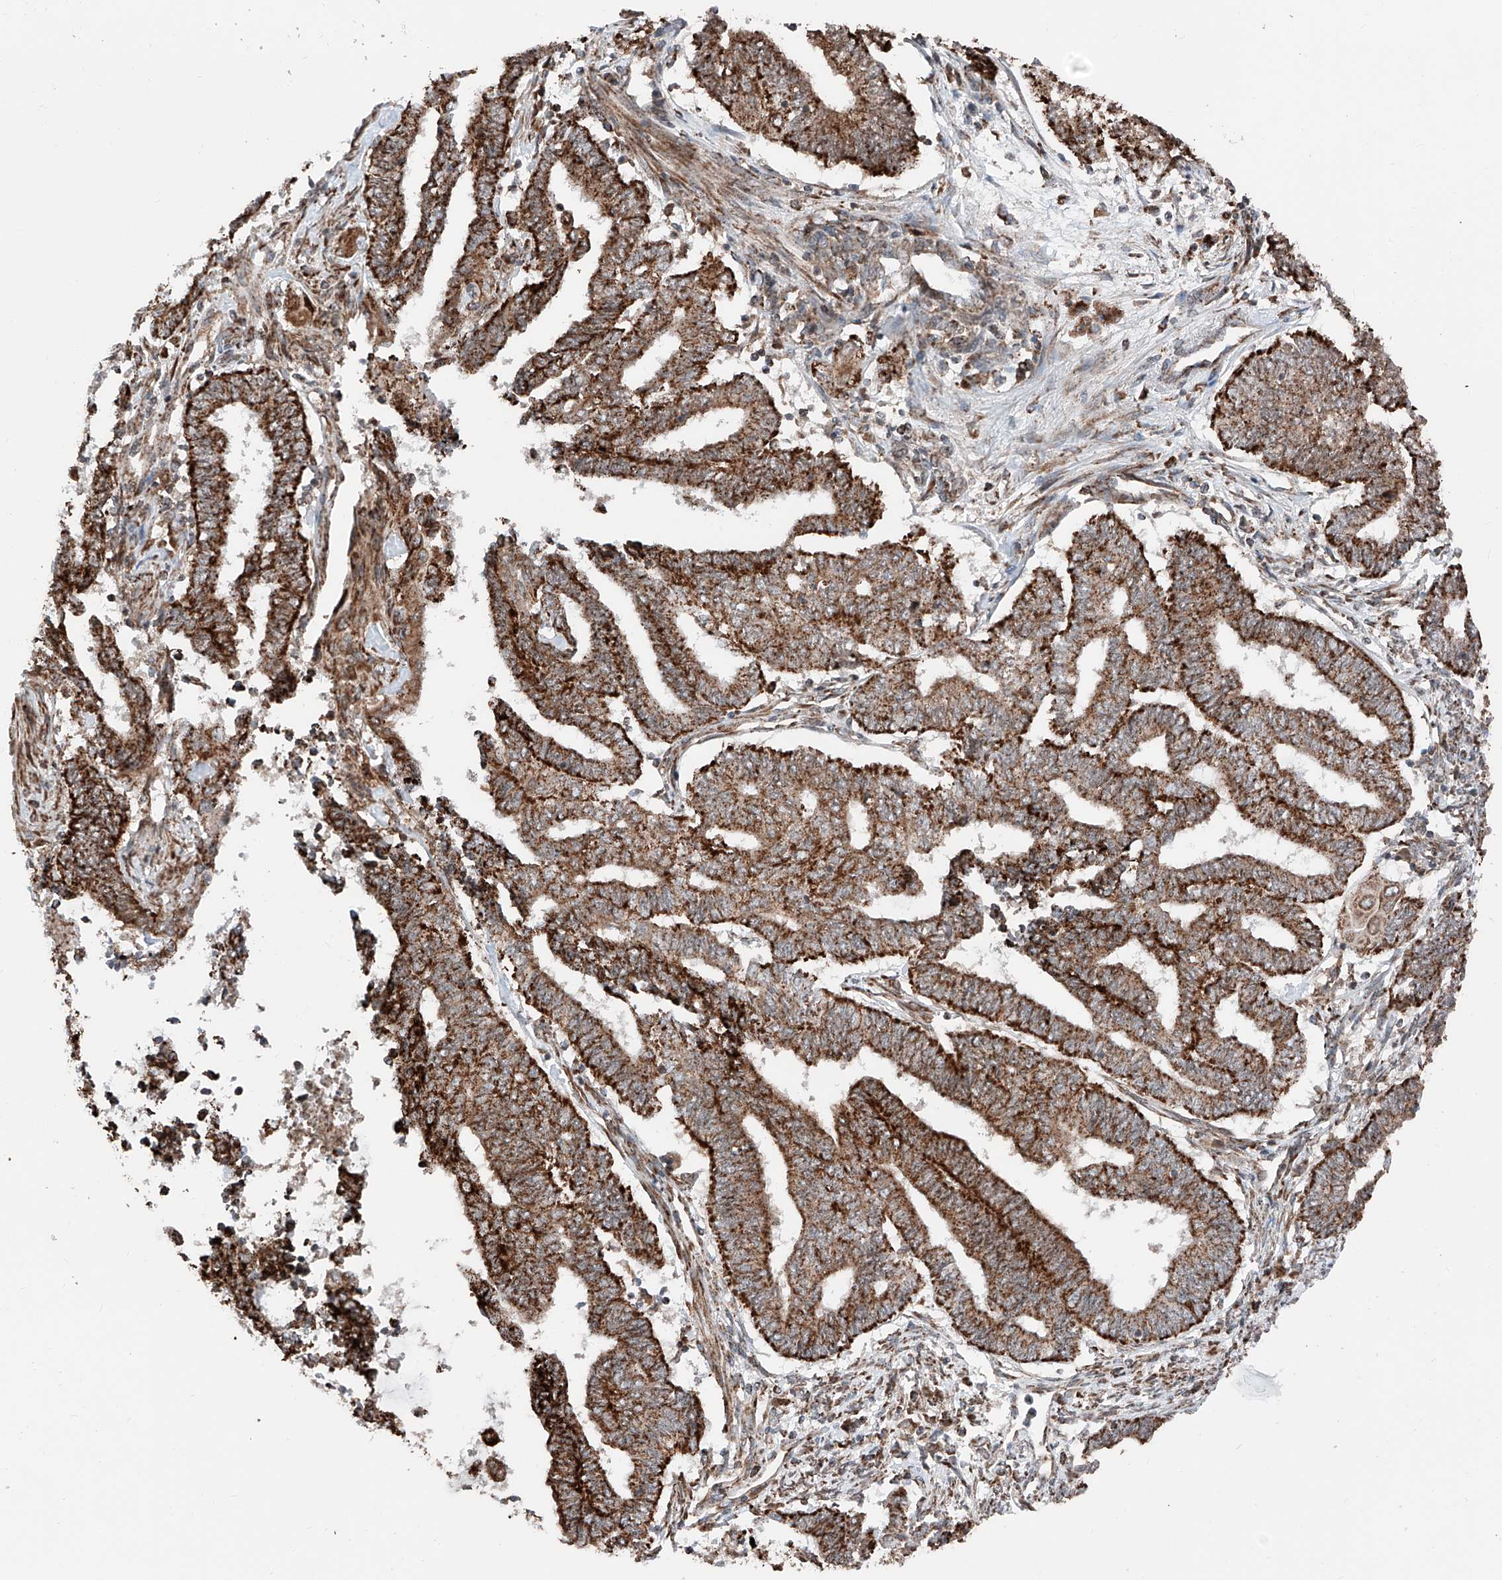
{"staining": {"intensity": "strong", "quantity": ">75%", "location": "cytoplasmic/membranous"}, "tissue": "endometrial cancer", "cell_type": "Tumor cells", "image_type": "cancer", "snomed": [{"axis": "morphology", "description": "Adenocarcinoma, NOS"}, {"axis": "topography", "description": "Uterus"}, {"axis": "topography", "description": "Endometrium"}], "caption": "Strong cytoplasmic/membranous positivity for a protein is identified in about >75% of tumor cells of endometrial cancer using IHC.", "gene": "ZSCAN29", "patient": {"sex": "female", "age": 70}}